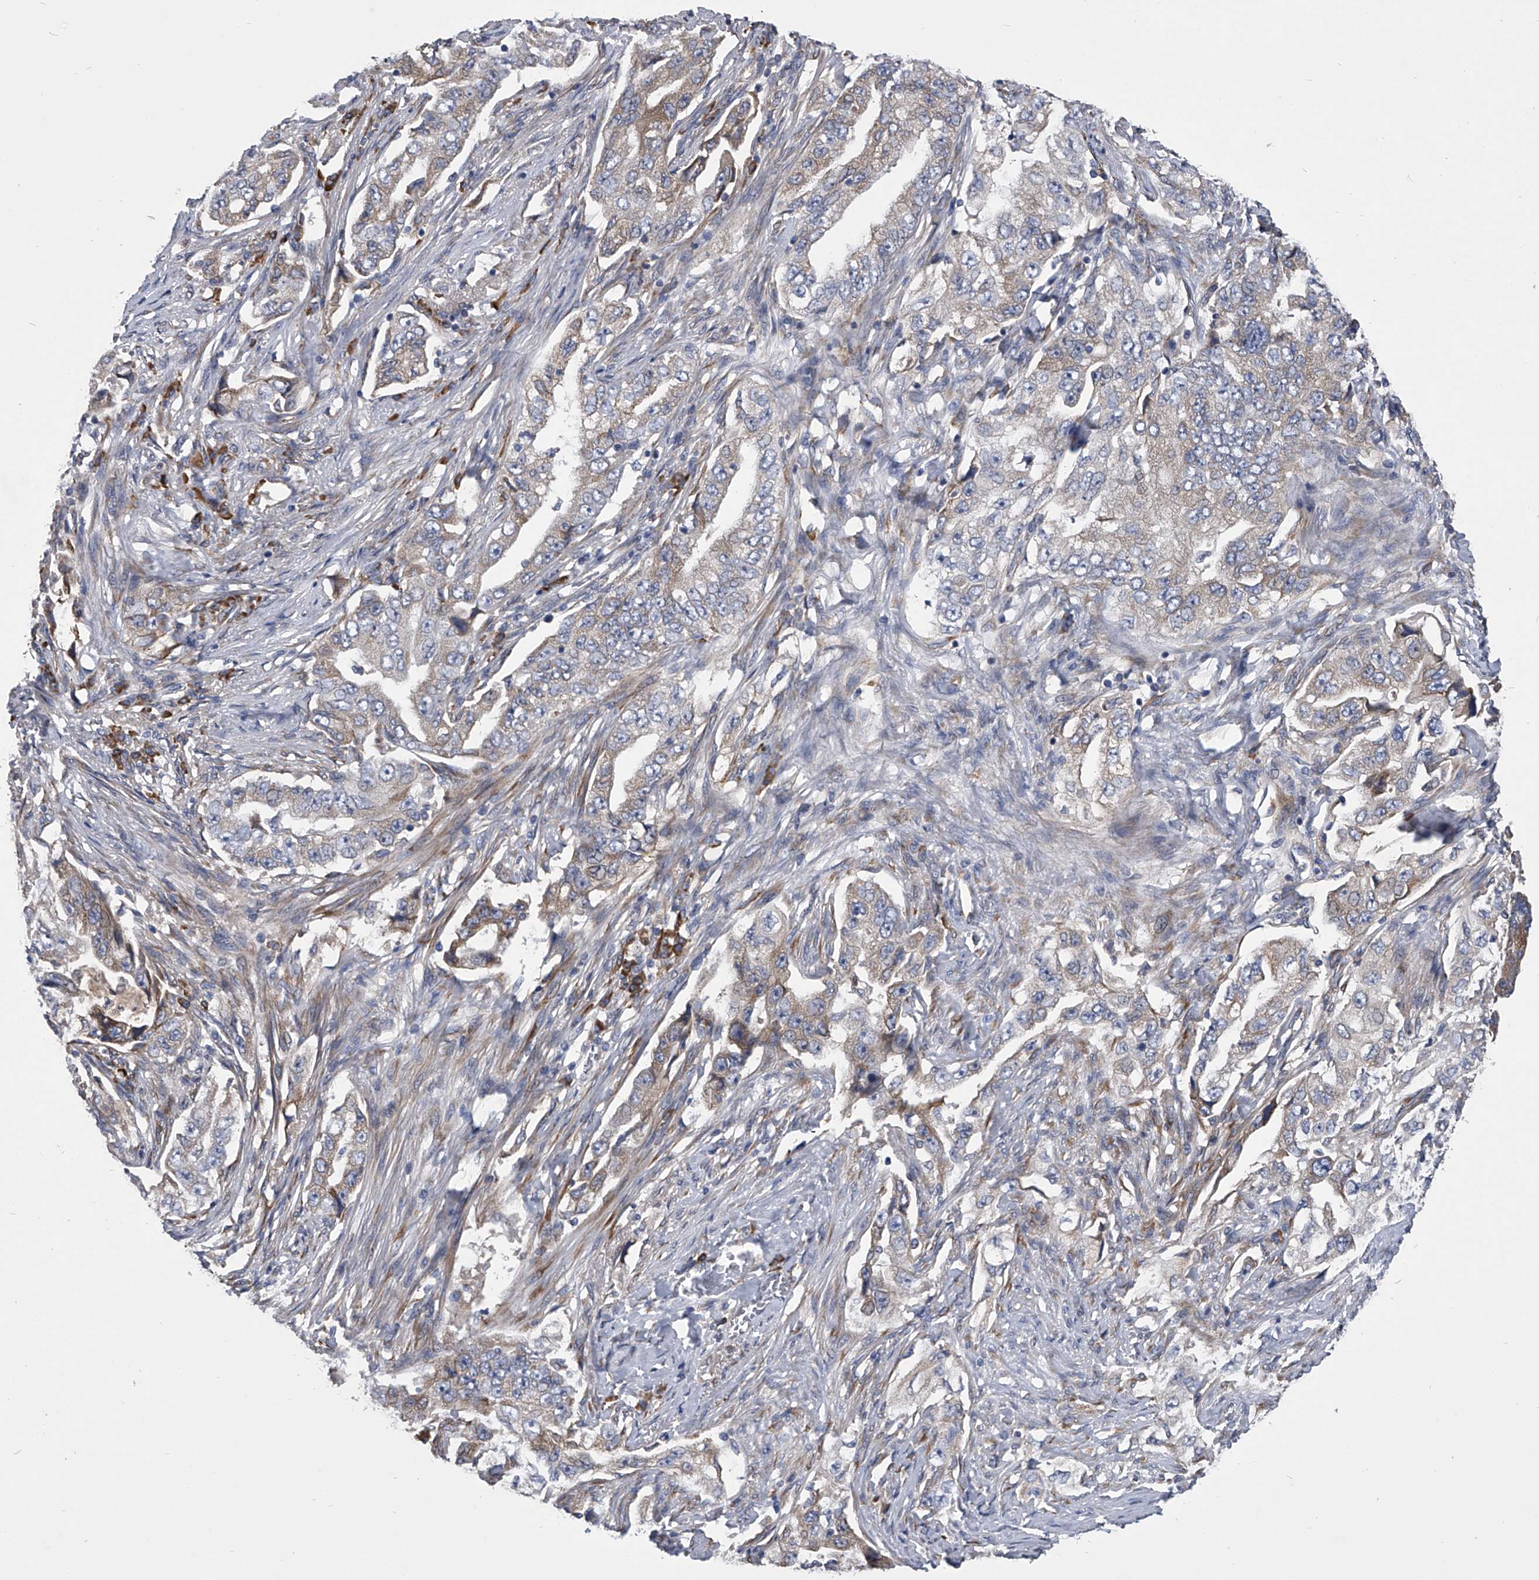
{"staining": {"intensity": "negative", "quantity": "none", "location": "none"}, "tissue": "lung cancer", "cell_type": "Tumor cells", "image_type": "cancer", "snomed": [{"axis": "morphology", "description": "Adenocarcinoma, NOS"}, {"axis": "topography", "description": "Lung"}], "caption": "The photomicrograph reveals no staining of tumor cells in lung cancer (adenocarcinoma). (Stains: DAB immunohistochemistry (IHC) with hematoxylin counter stain, Microscopy: brightfield microscopy at high magnification).", "gene": "CCR4", "patient": {"sex": "female", "age": 51}}